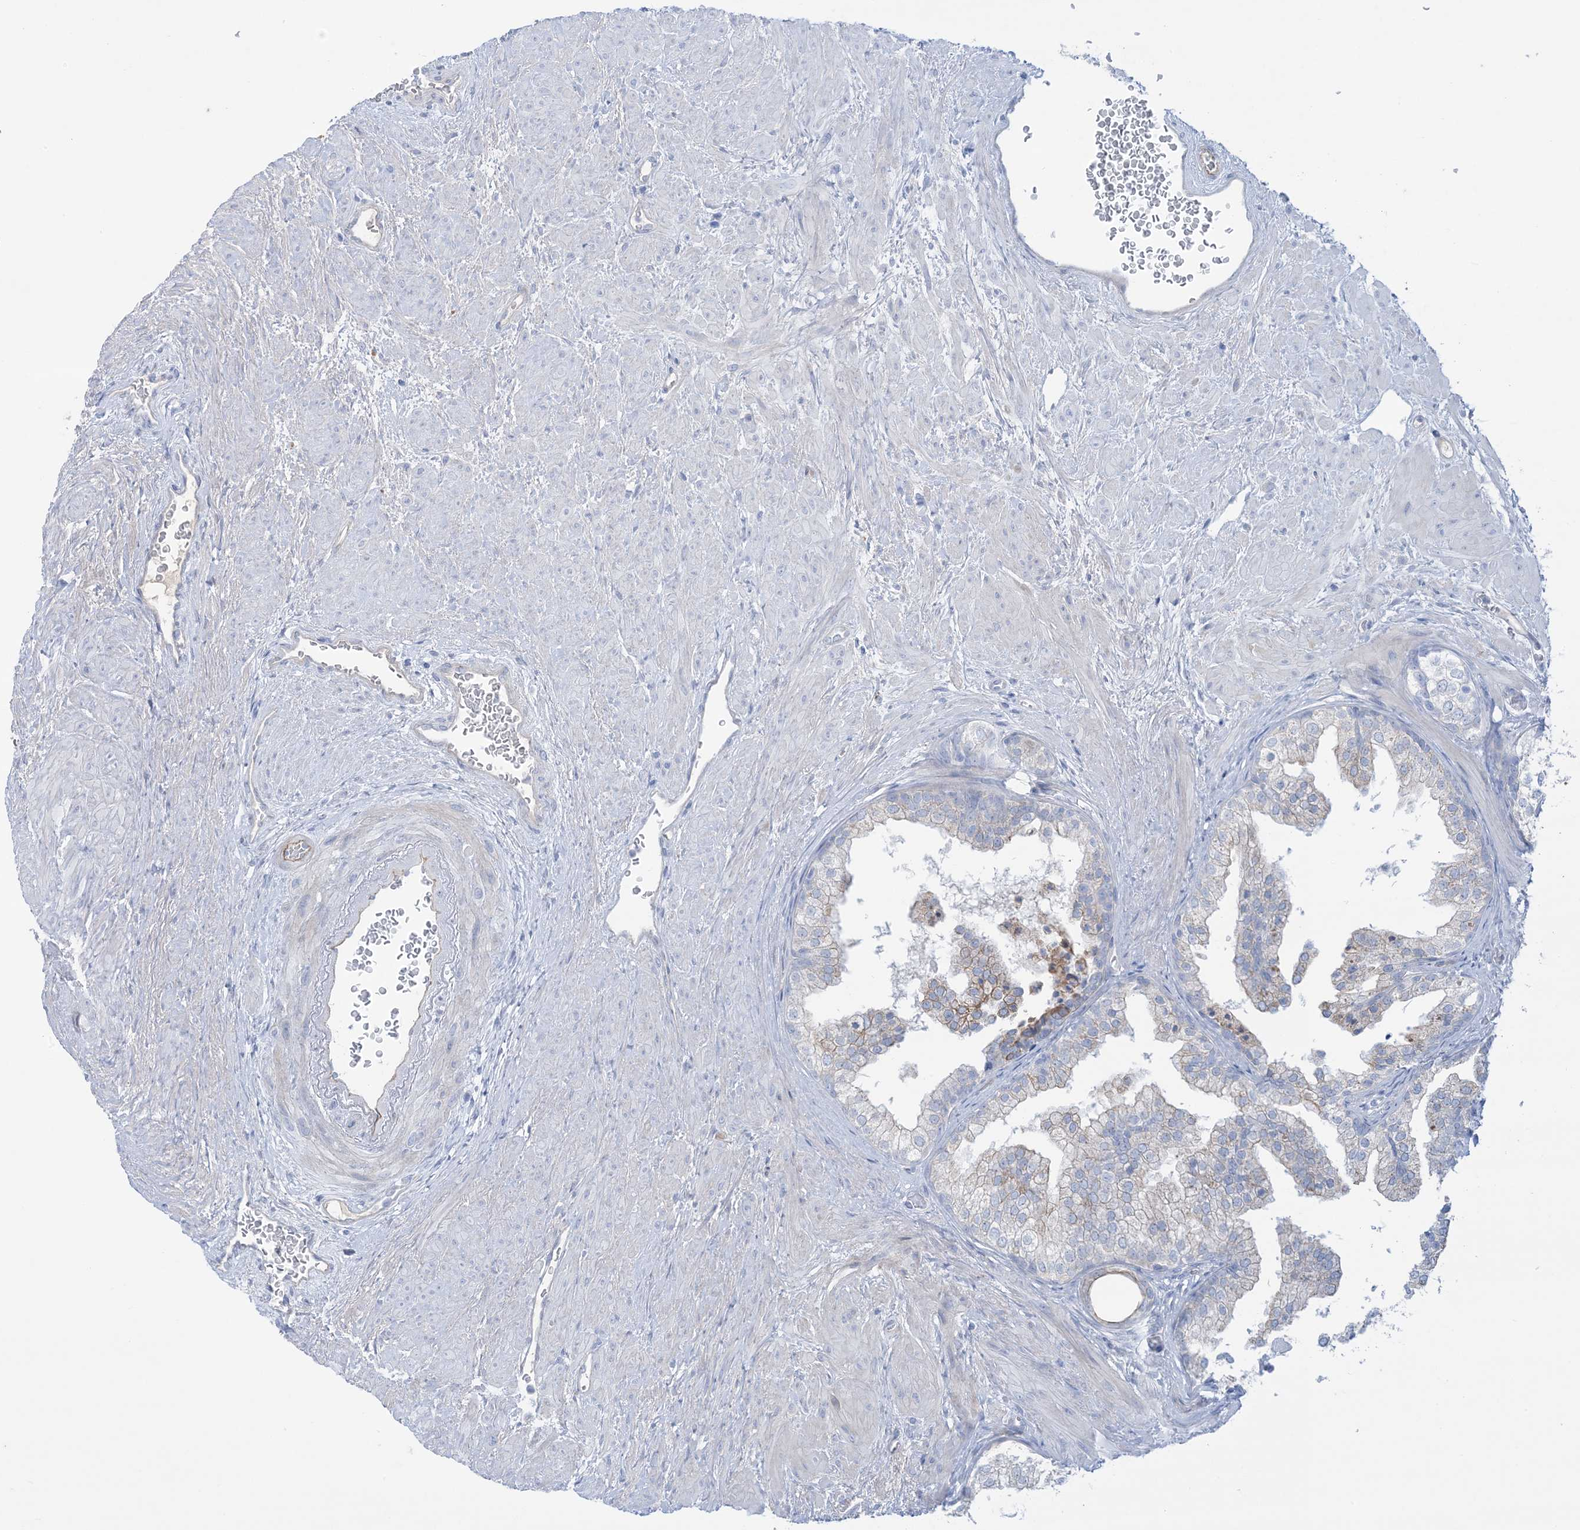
{"staining": {"intensity": "weak", "quantity": "<25%", "location": "cytoplasmic/membranous"}, "tissue": "prostate", "cell_type": "Glandular cells", "image_type": "normal", "snomed": [{"axis": "morphology", "description": "Normal tissue, NOS"}, {"axis": "topography", "description": "Prostate"}], "caption": "The immunohistochemistry histopathology image has no significant staining in glandular cells of prostate. The staining was performed using DAB to visualize the protein expression in brown, while the nuclei were stained in blue with hematoxylin (Magnification: 20x).", "gene": "ATP11C", "patient": {"sex": "male", "age": 48}}